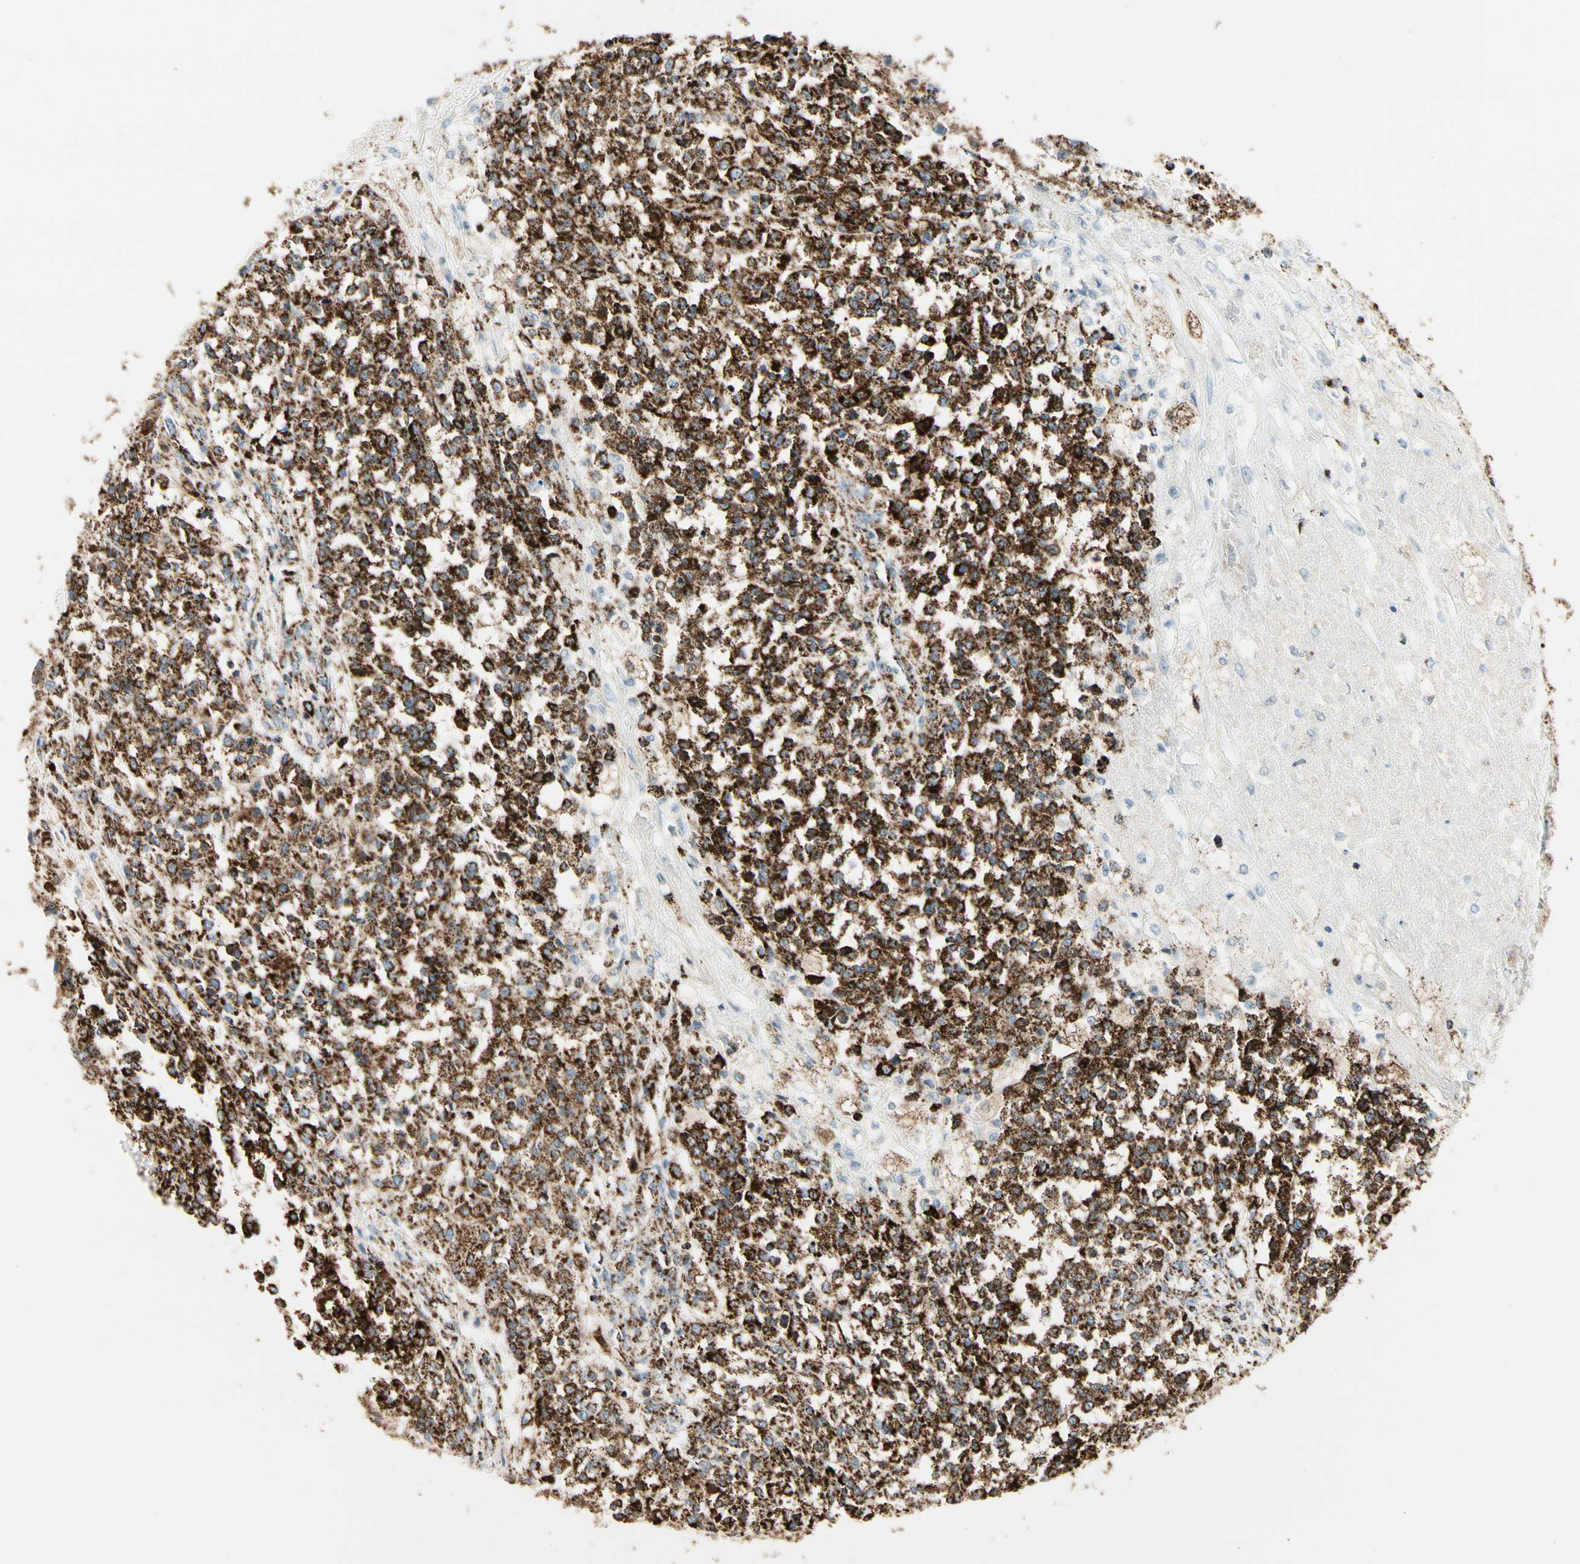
{"staining": {"intensity": "strong", "quantity": ">75%", "location": "cytoplasmic/membranous"}, "tissue": "testis cancer", "cell_type": "Tumor cells", "image_type": "cancer", "snomed": [{"axis": "morphology", "description": "Seminoma, NOS"}, {"axis": "topography", "description": "Testis"}], "caption": "This is a micrograph of immunohistochemistry staining of testis cancer (seminoma), which shows strong staining in the cytoplasmic/membranous of tumor cells.", "gene": "ME2", "patient": {"sex": "male", "age": 59}}